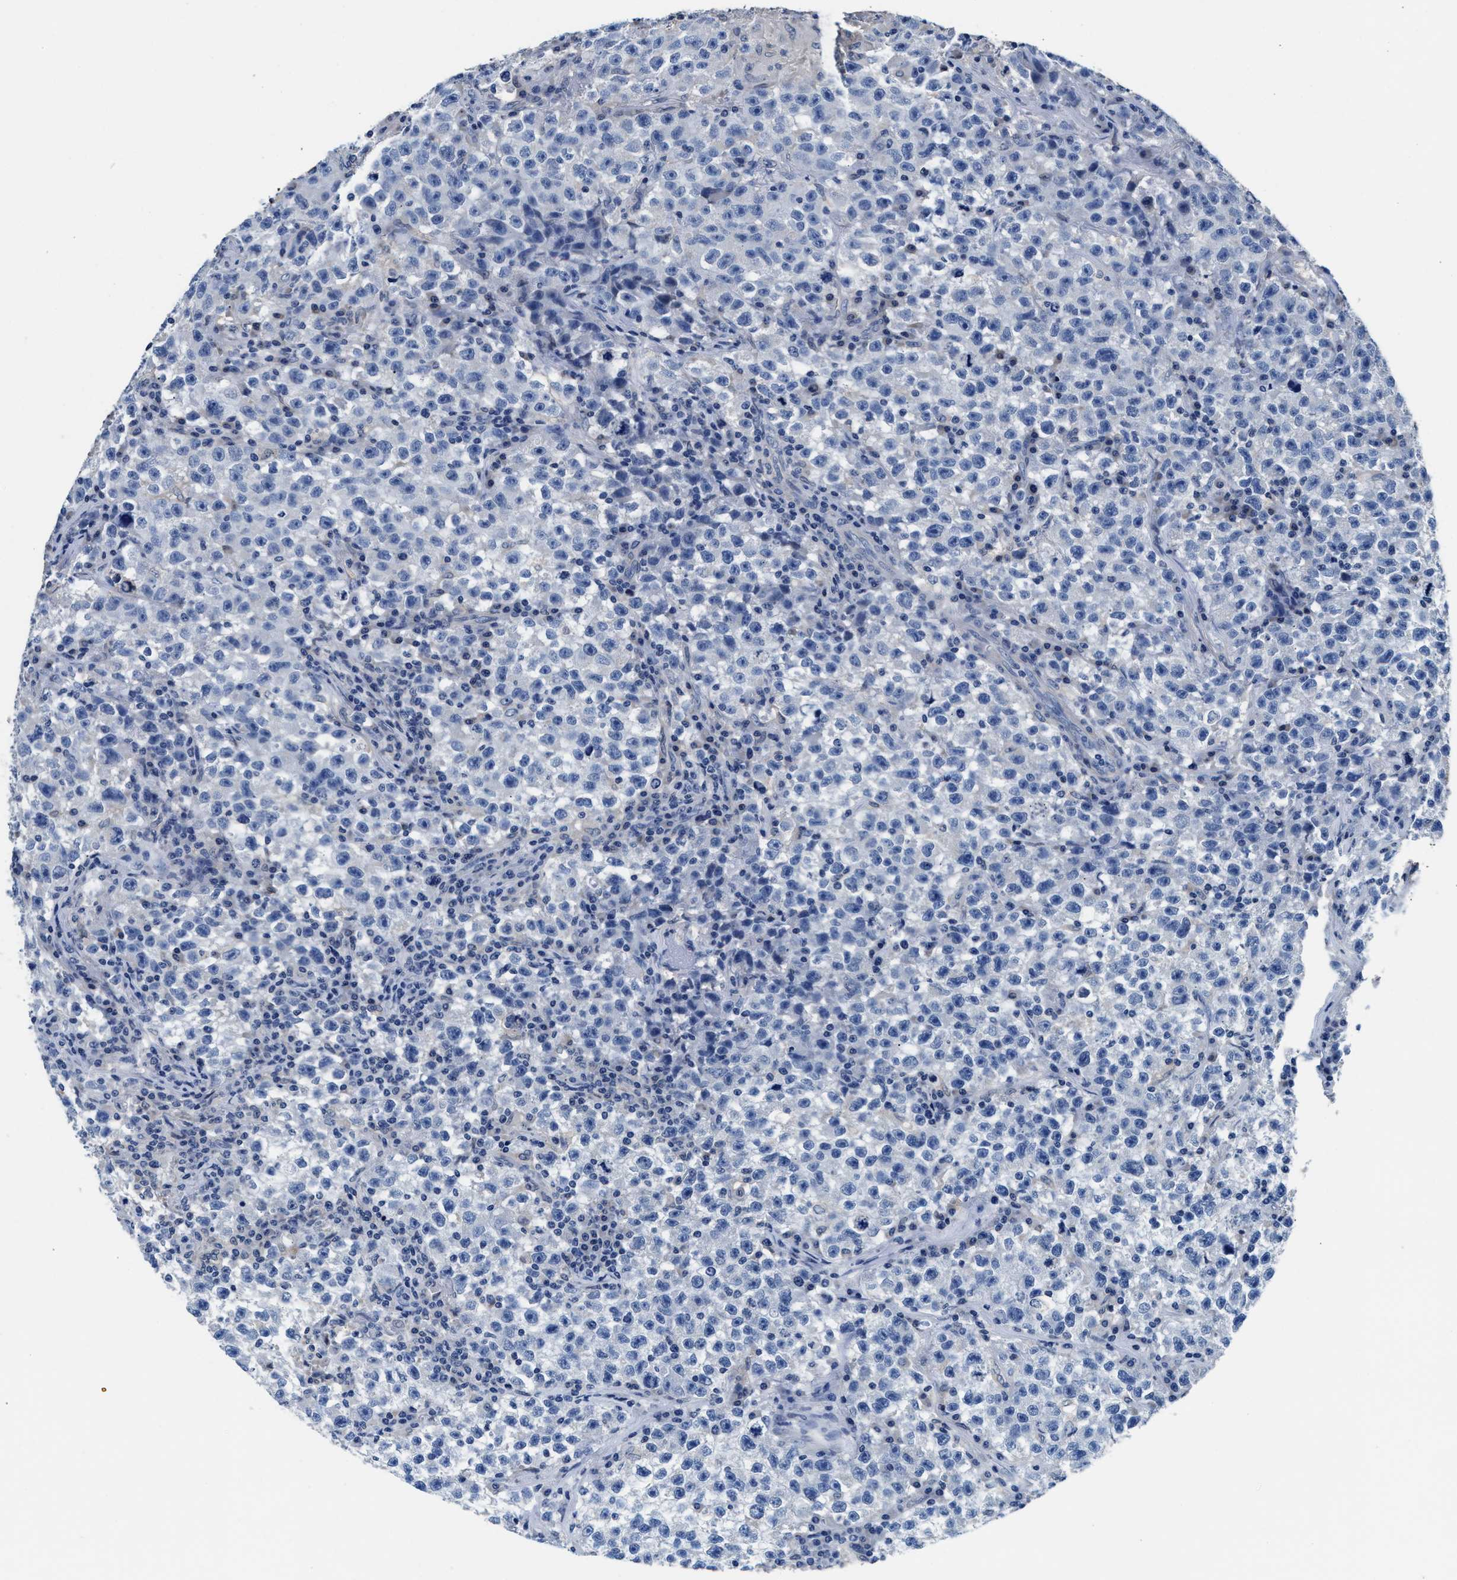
{"staining": {"intensity": "negative", "quantity": "none", "location": "none"}, "tissue": "testis cancer", "cell_type": "Tumor cells", "image_type": "cancer", "snomed": [{"axis": "morphology", "description": "Seminoma, NOS"}, {"axis": "topography", "description": "Testis"}], "caption": "Immunohistochemistry of testis cancer (seminoma) shows no expression in tumor cells.", "gene": "MYH3", "patient": {"sex": "male", "age": 22}}